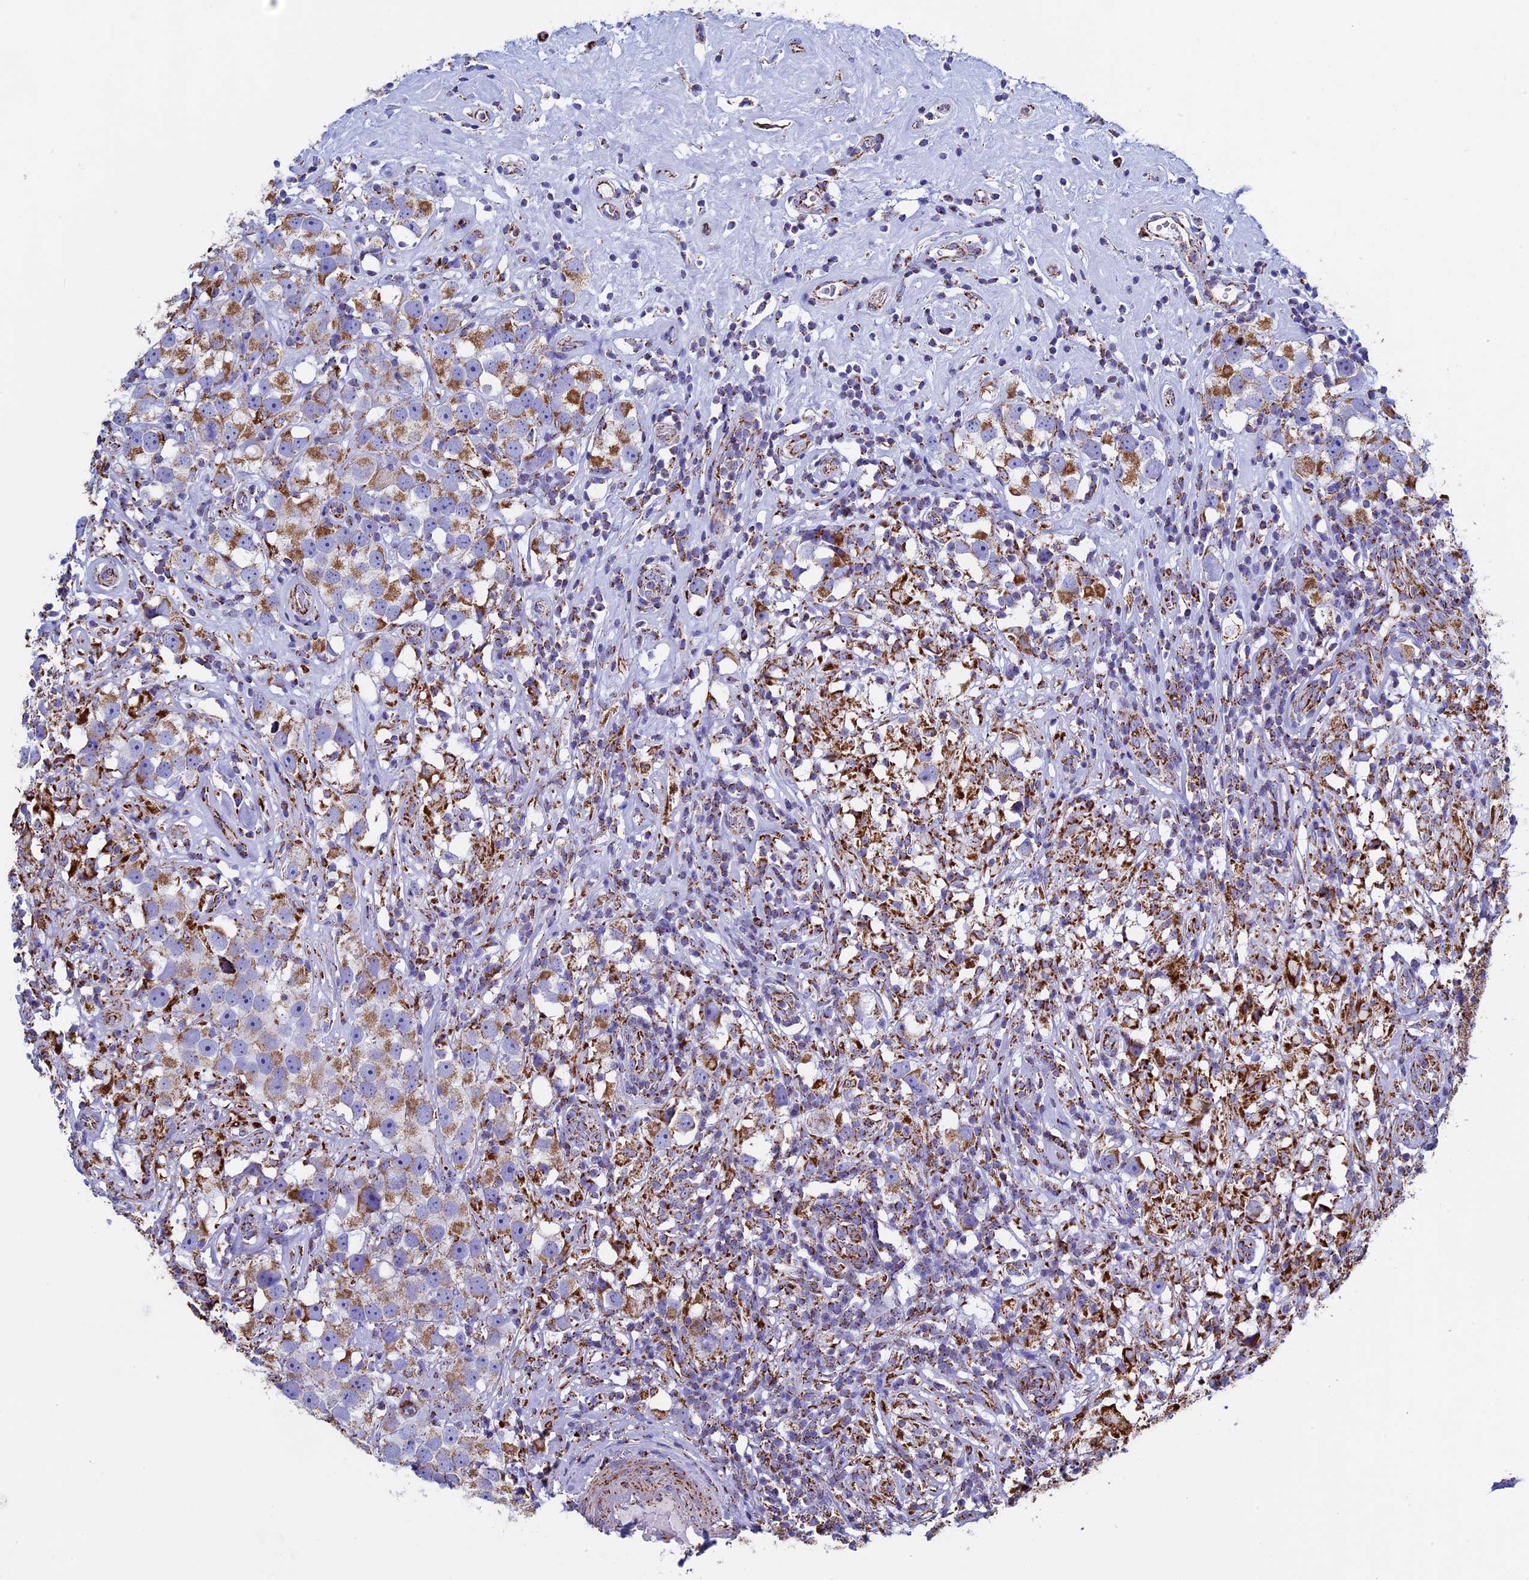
{"staining": {"intensity": "moderate", "quantity": ">75%", "location": "cytoplasmic/membranous"}, "tissue": "testis cancer", "cell_type": "Tumor cells", "image_type": "cancer", "snomed": [{"axis": "morphology", "description": "Seminoma, NOS"}, {"axis": "topography", "description": "Testis"}], "caption": "Immunohistochemical staining of human seminoma (testis) shows medium levels of moderate cytoplasmic/membranous expression in approximately >75% of tumor cells.", "gene": "UQCRFS1", "patient": {"sex": "male", "age": 49}}